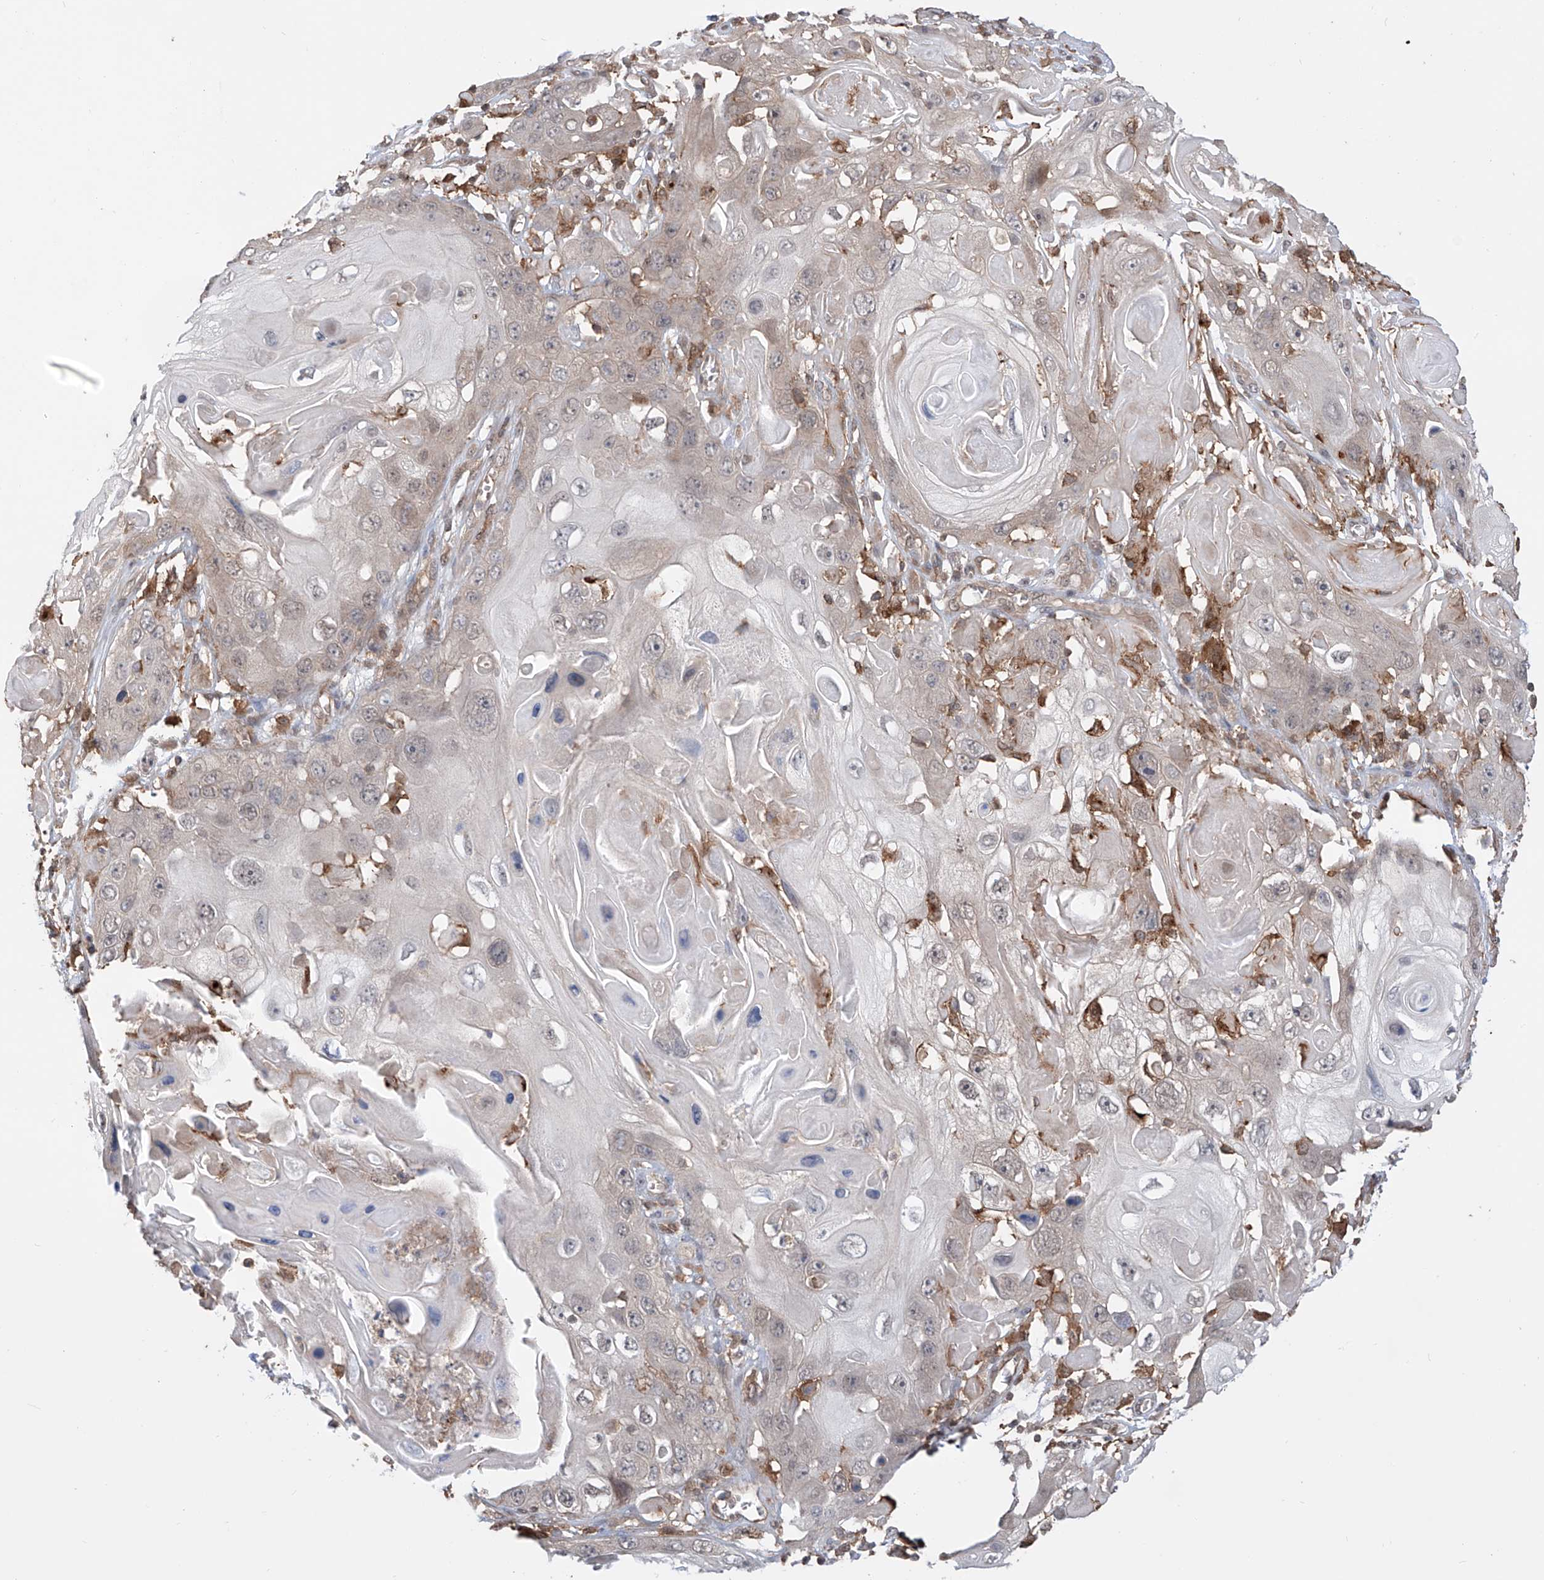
{"staining": {"intensity": "negative", "quantity": "none", "location": "none"}, "tissue": "skin cancer", "cell_type": "Tumor cells", "image_type": "cancer", "snomed": [{"axis": "morphology", "description": "Squamous cell carcinoma, NOS"}, {"axis": "topography", "description": "Skin"}], "caption": "This is an immunohistochemistry micrograph of human skin cancer (squamous cell carcinoma). There is no positivity in tumor cells.", "gene": "HOXC8", "patient": {"sex": "male", "age": 55}}